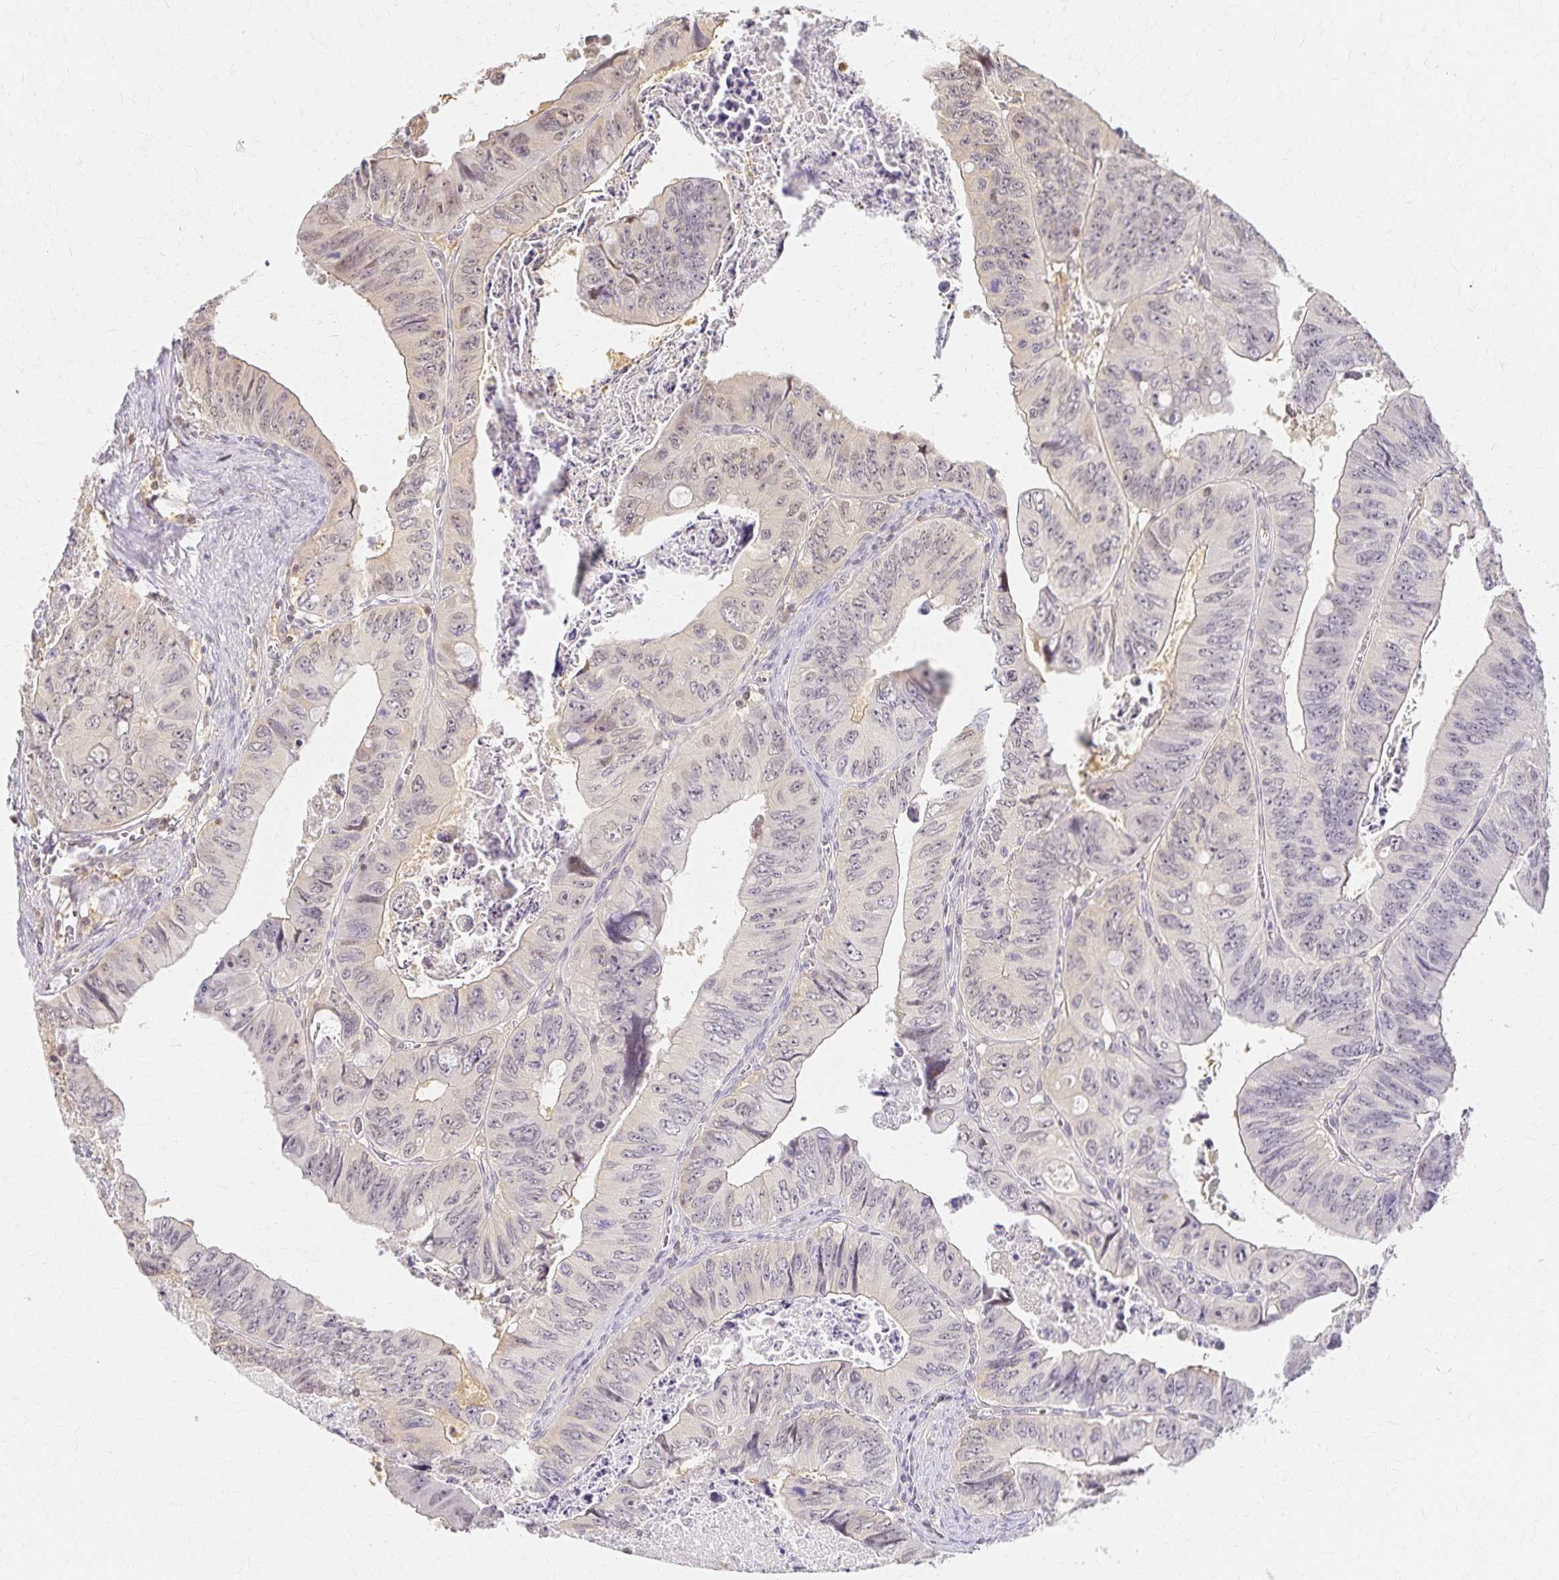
{"staining": {"intensity": "negative", "quantity": "none", "location": "none"}, "tissue": "colorectal cancer", "cell_type": "Tumor cells", "image_type": "cancer", "snomed": [{"axis": "morphology", "description": "Adenocarcinoma, NOS"}, {"axis": "topography", "description": "Colon"}], "caption": "An immunohistochemistry histopathology image of adenocarcinoma (colorectal) is shown. There is no staining in tumor cells of adenocarcinoma (colorectal).", "gene": "AZGP1", "patient": {"sex": "female", "age": 84}}